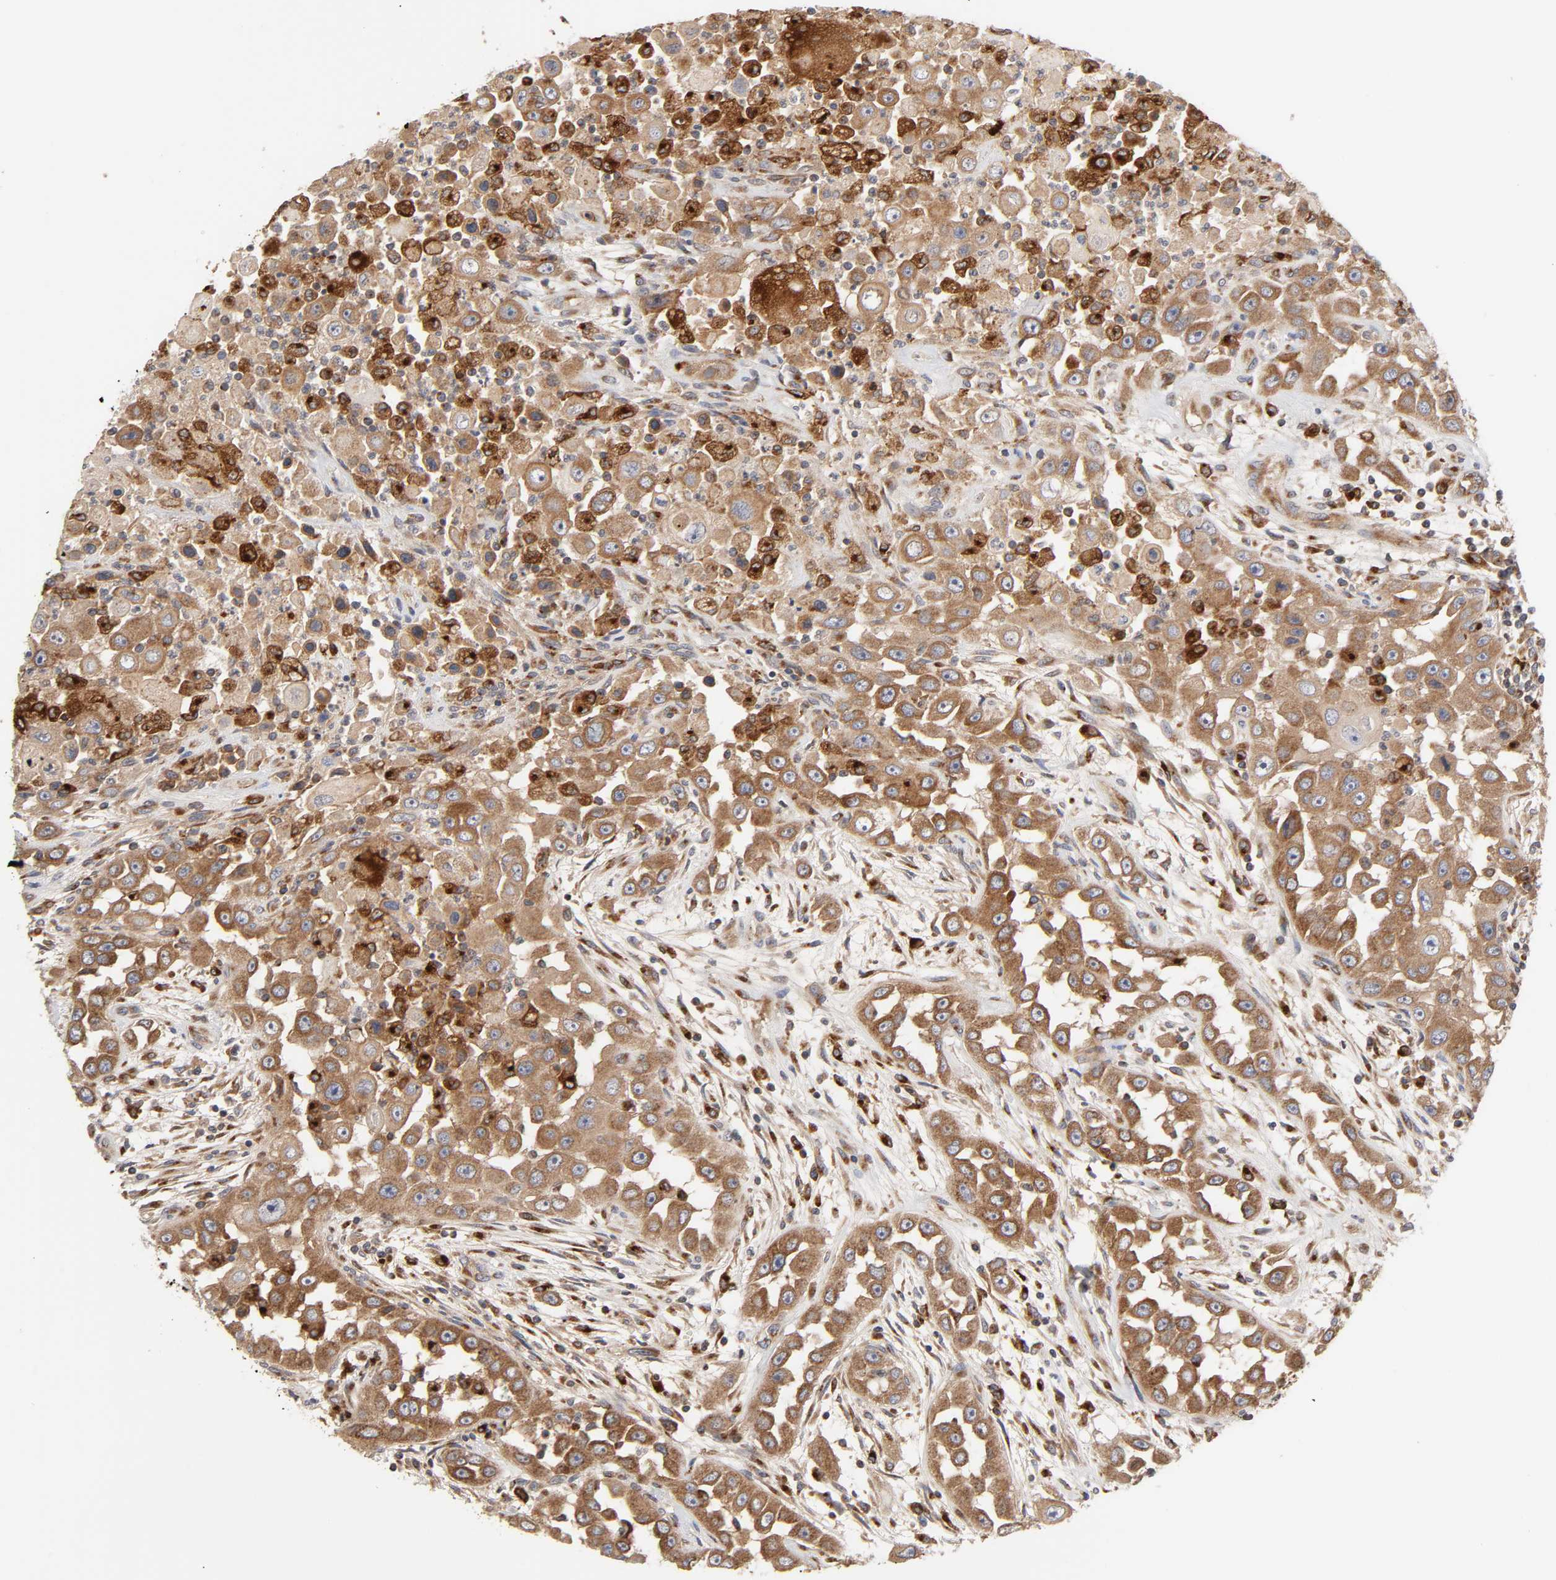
{"staining": {"intensity": "moderate", "quantity": ">75%", "location": "cytoplasmic/membranous"}, "tissue": "head and neck cancer", "cell_type": "Tumor cells", "image_type": "cancer", "snomed": [{"axis": "morphology", "description": "Carcinoma, NOS"}, {"axis": "topography", "description": "Head-Neck"}], "caption": "Protein staining displays moderate cytoplasmic/membranous staining in approximately >75% of tumor cells in carcinoma (head and neck).", "gene": "GNPTG", "patient": {"sex": "male", "age": 87}}